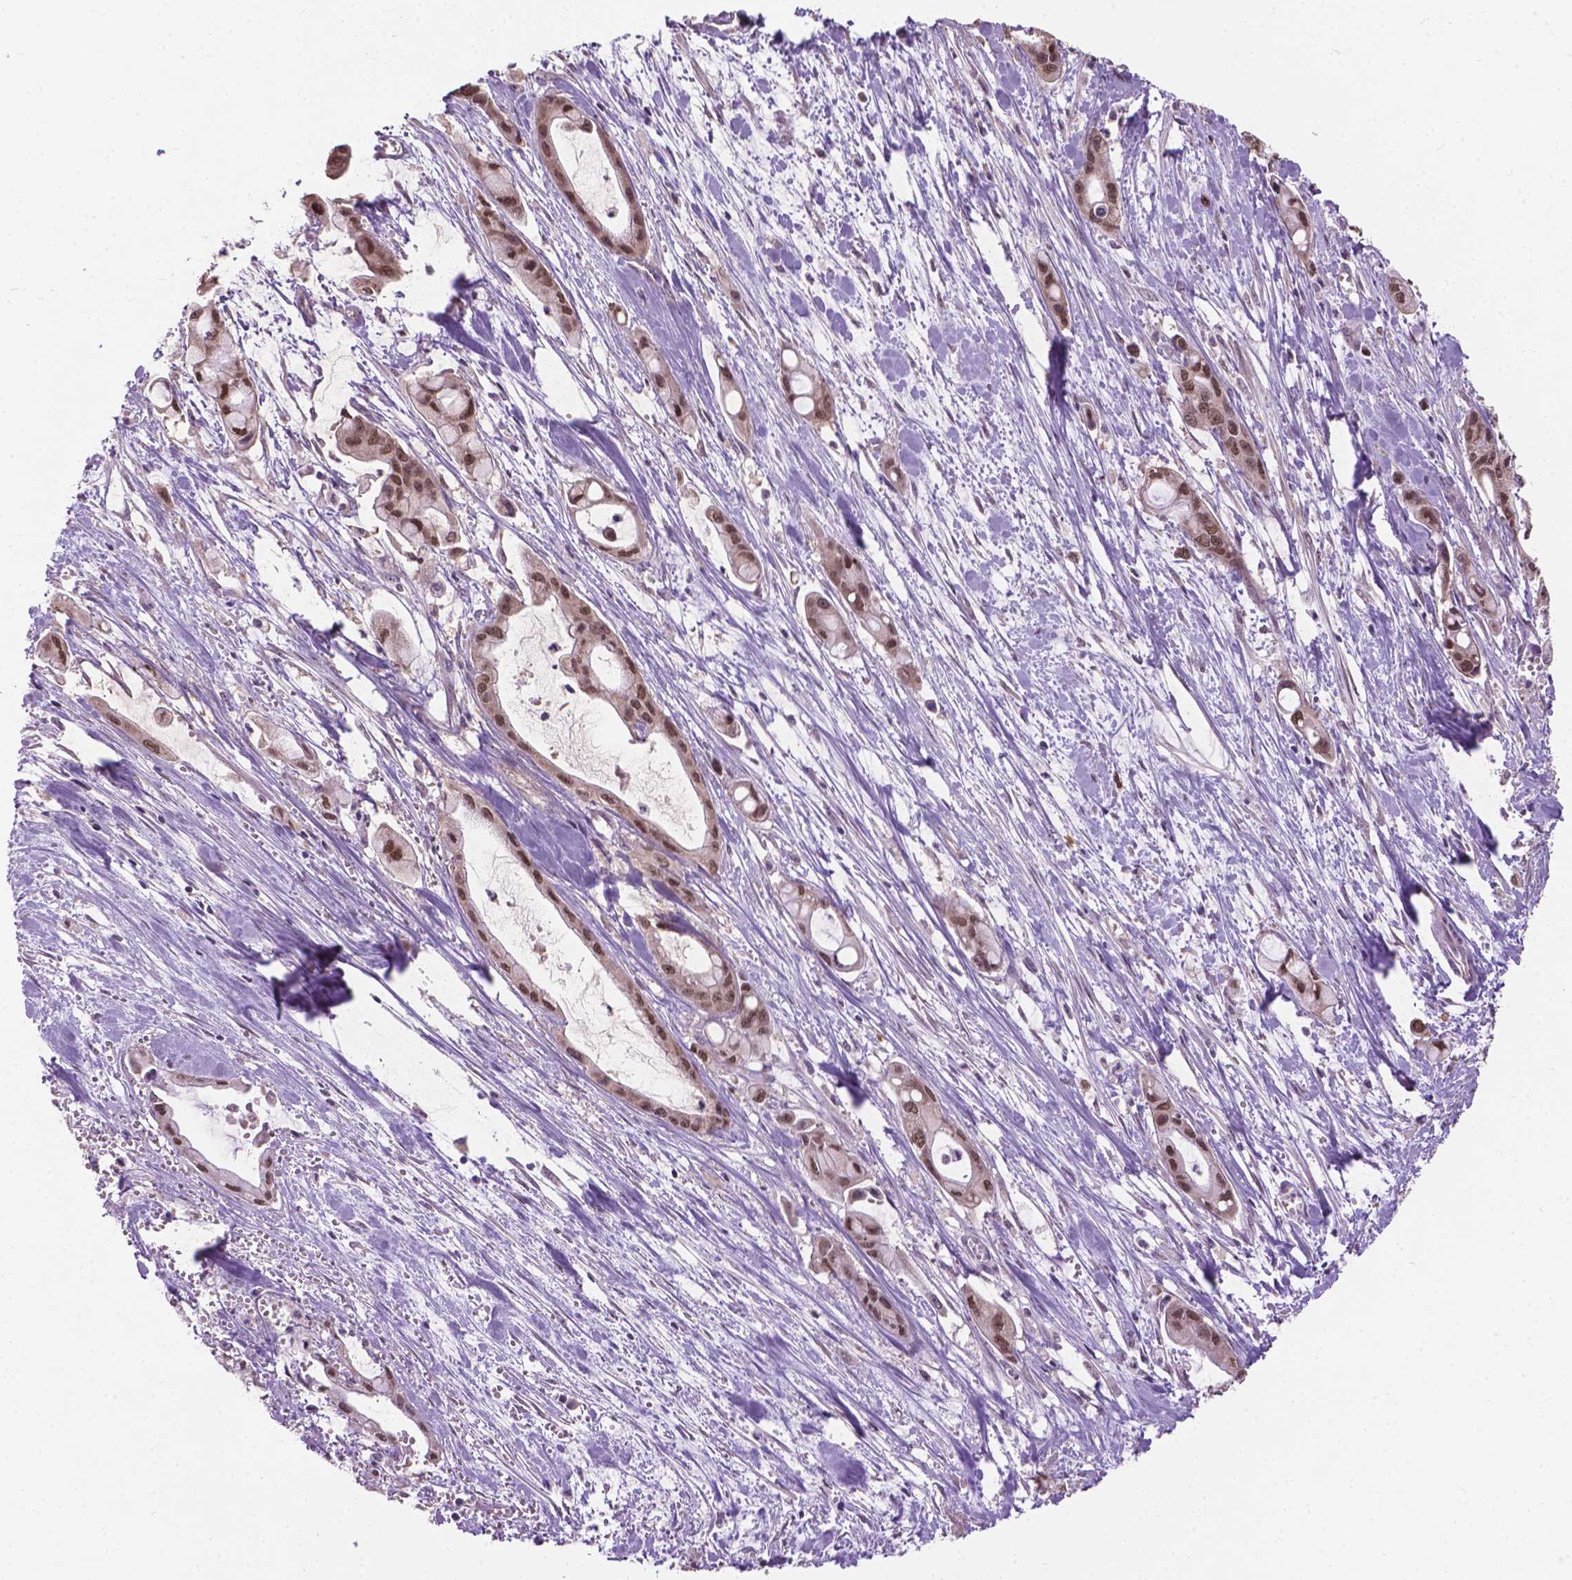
{"staining": {"intensity": "moderate", "quantity": ">75%", "location": "nuclear"}, "tissue": "pancreatic cancer", "cell_type": "Tumor cells", "image_type": "cancer", "snomed": [{"axis": "morphology", "description": "Adenocarcinoma, NOS"}, {"axis": "topography", "description": "Pancreas"}], "caption": "Brown immunohistochemical staining in pancreatic adenocarcinoma shows moderate nuclear staining in about >75% of tumor cells. (brown staining indicates protein expression, while blue staining denotes nuclei).", "gene": "IRF6", "patient": {"sex": "male", "age": 48}}